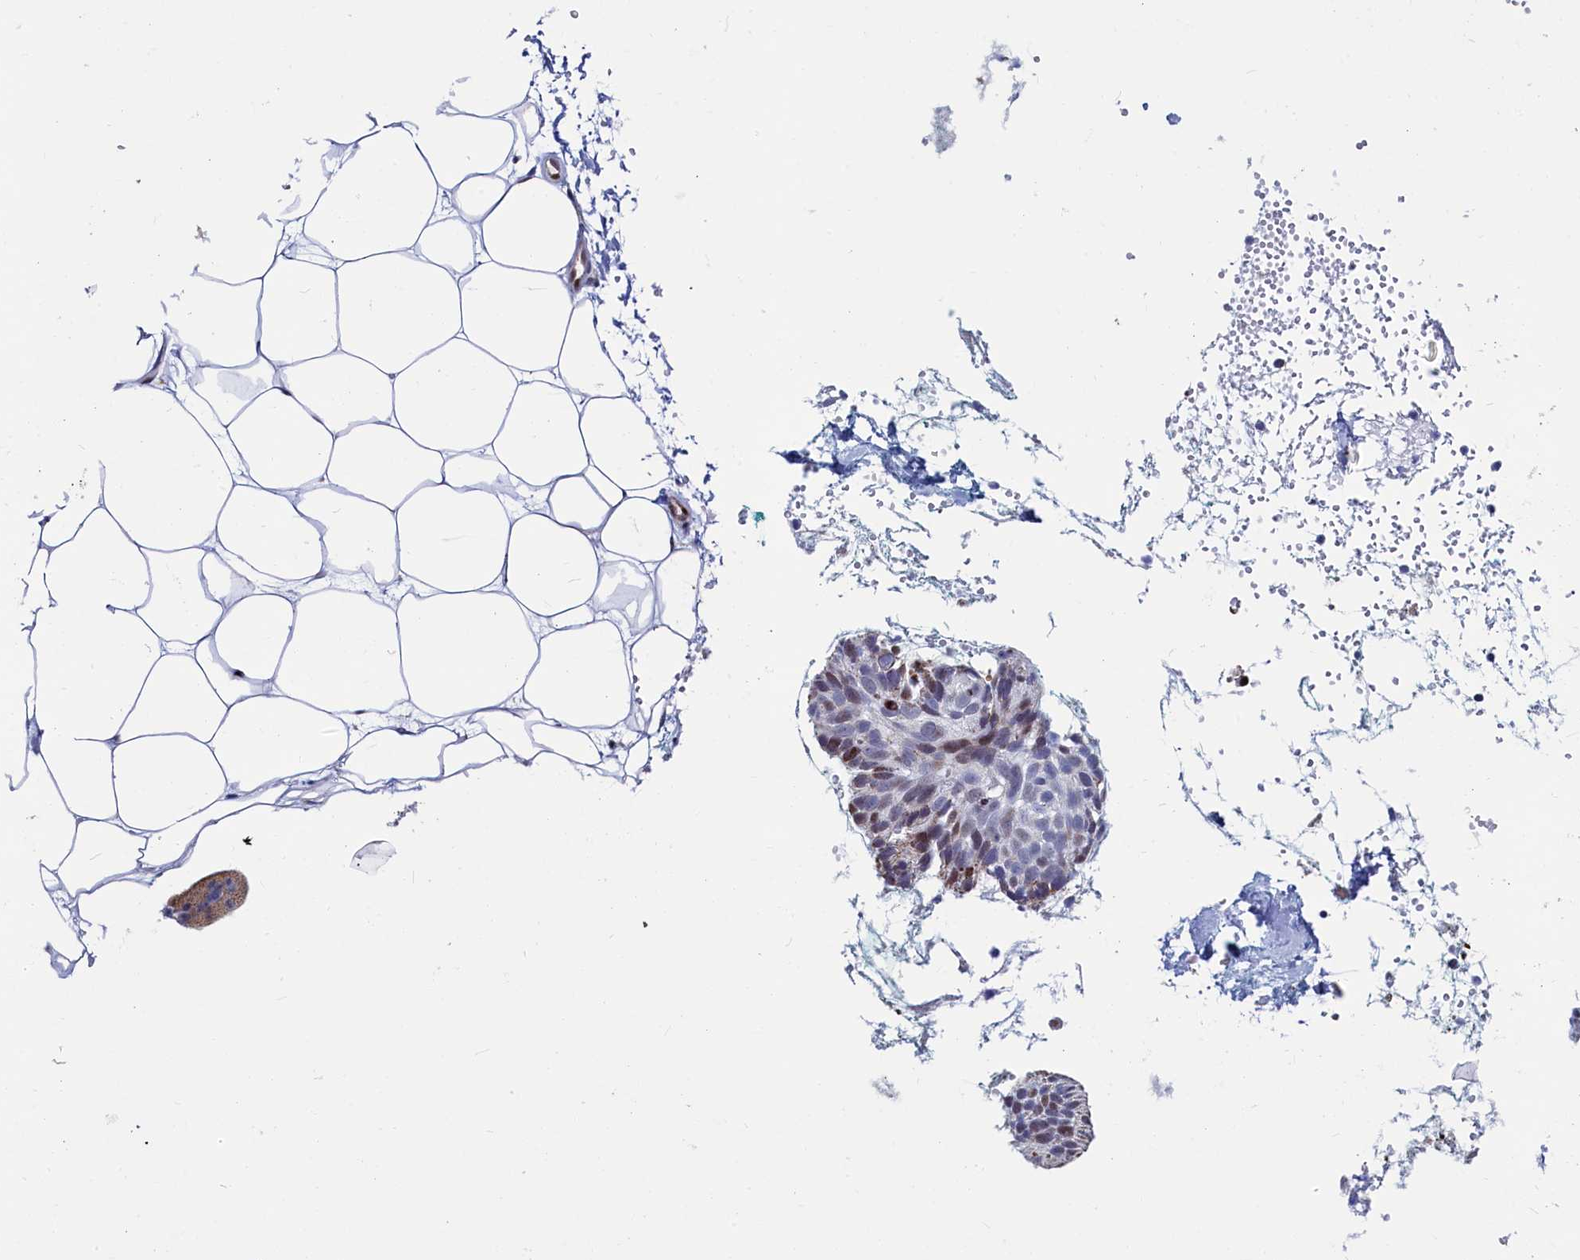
{"staining": {"intensity": "weak", "quantity": "25%-75%", "location": "cytoplasmic/membranous"}, "tissue": "skin cancer", "cell_type": "Tumor cells", "image_type": "cancer", "snomed": [{"axis": "morphology", "description": "Normal tissue, NOS"}, {"axis": "morphology", "description": "Basal cell carcinoma"}, {"axis": "topography", "description": "Skin"}], "caption": "Protein expression analysis of basal cell carcinoma (skin) reveals weak cytoplasmic/membranous staining in approximately 25%-75% of tumor cells. Nuclei are stained in blue.", "gene": "HDGFL3", "patient": {"sex": "male", "age": 66}}